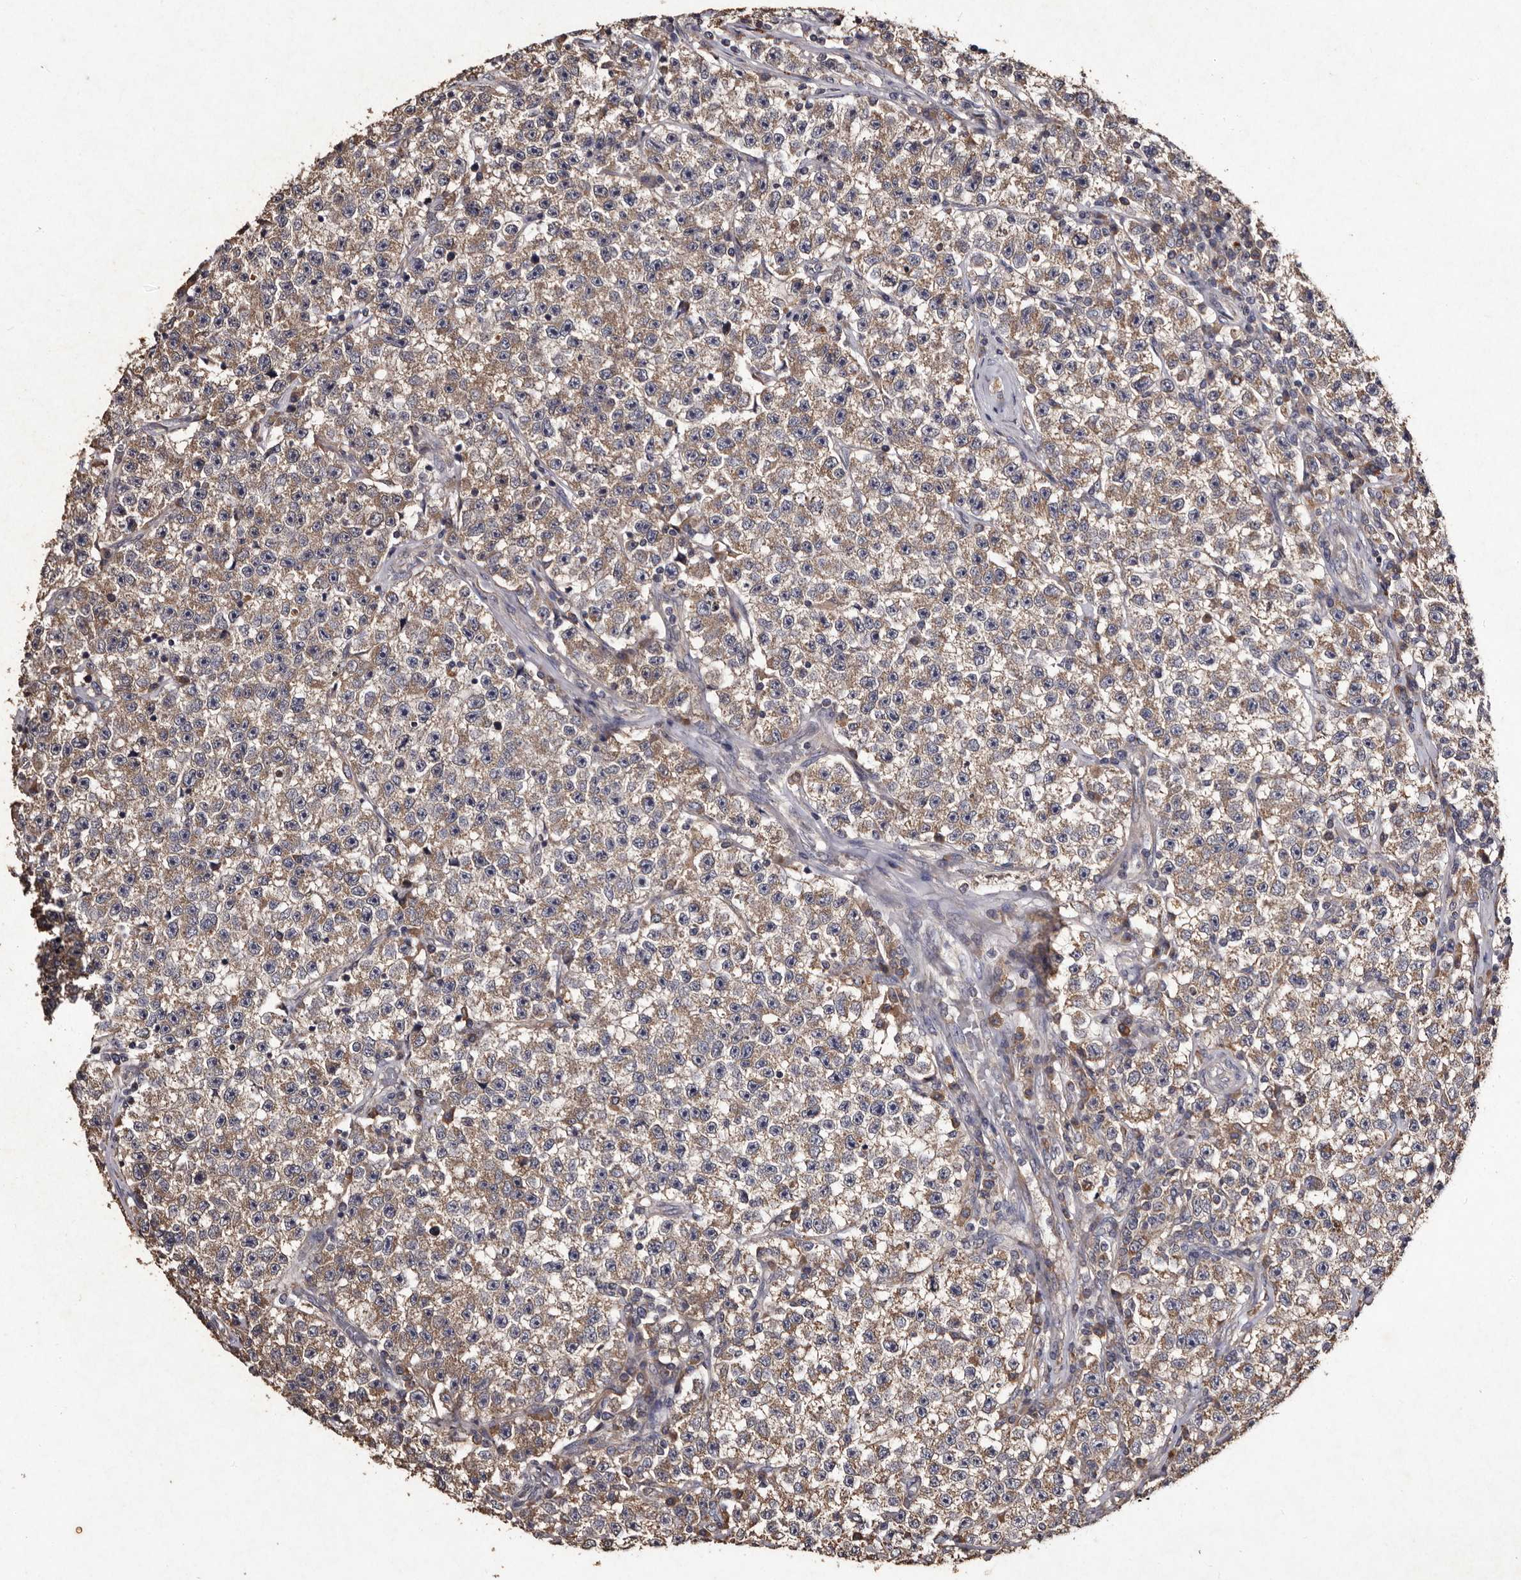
{"staining": {"intensity": "moderate", "quantity": "25%-75%", "location": "cytoplasmic/membranous"}, "tissue": "testis cancer", "cell_type": "Tumor cells", "image_type": "cancer", "snomed": [{"axis": "morphology", "description": "Seminoma, NOS"}, {"axis": "topography", "description": "Testis"}], "caption": "Immunohistochemical staining of testis cancer exhibits medium levels of moderate cytoplasmic/membranous protein positivity in about 25%-75% of tumor cells.", "gene": "TFB1M", "patient": {"sex": "male", "age": 22}}